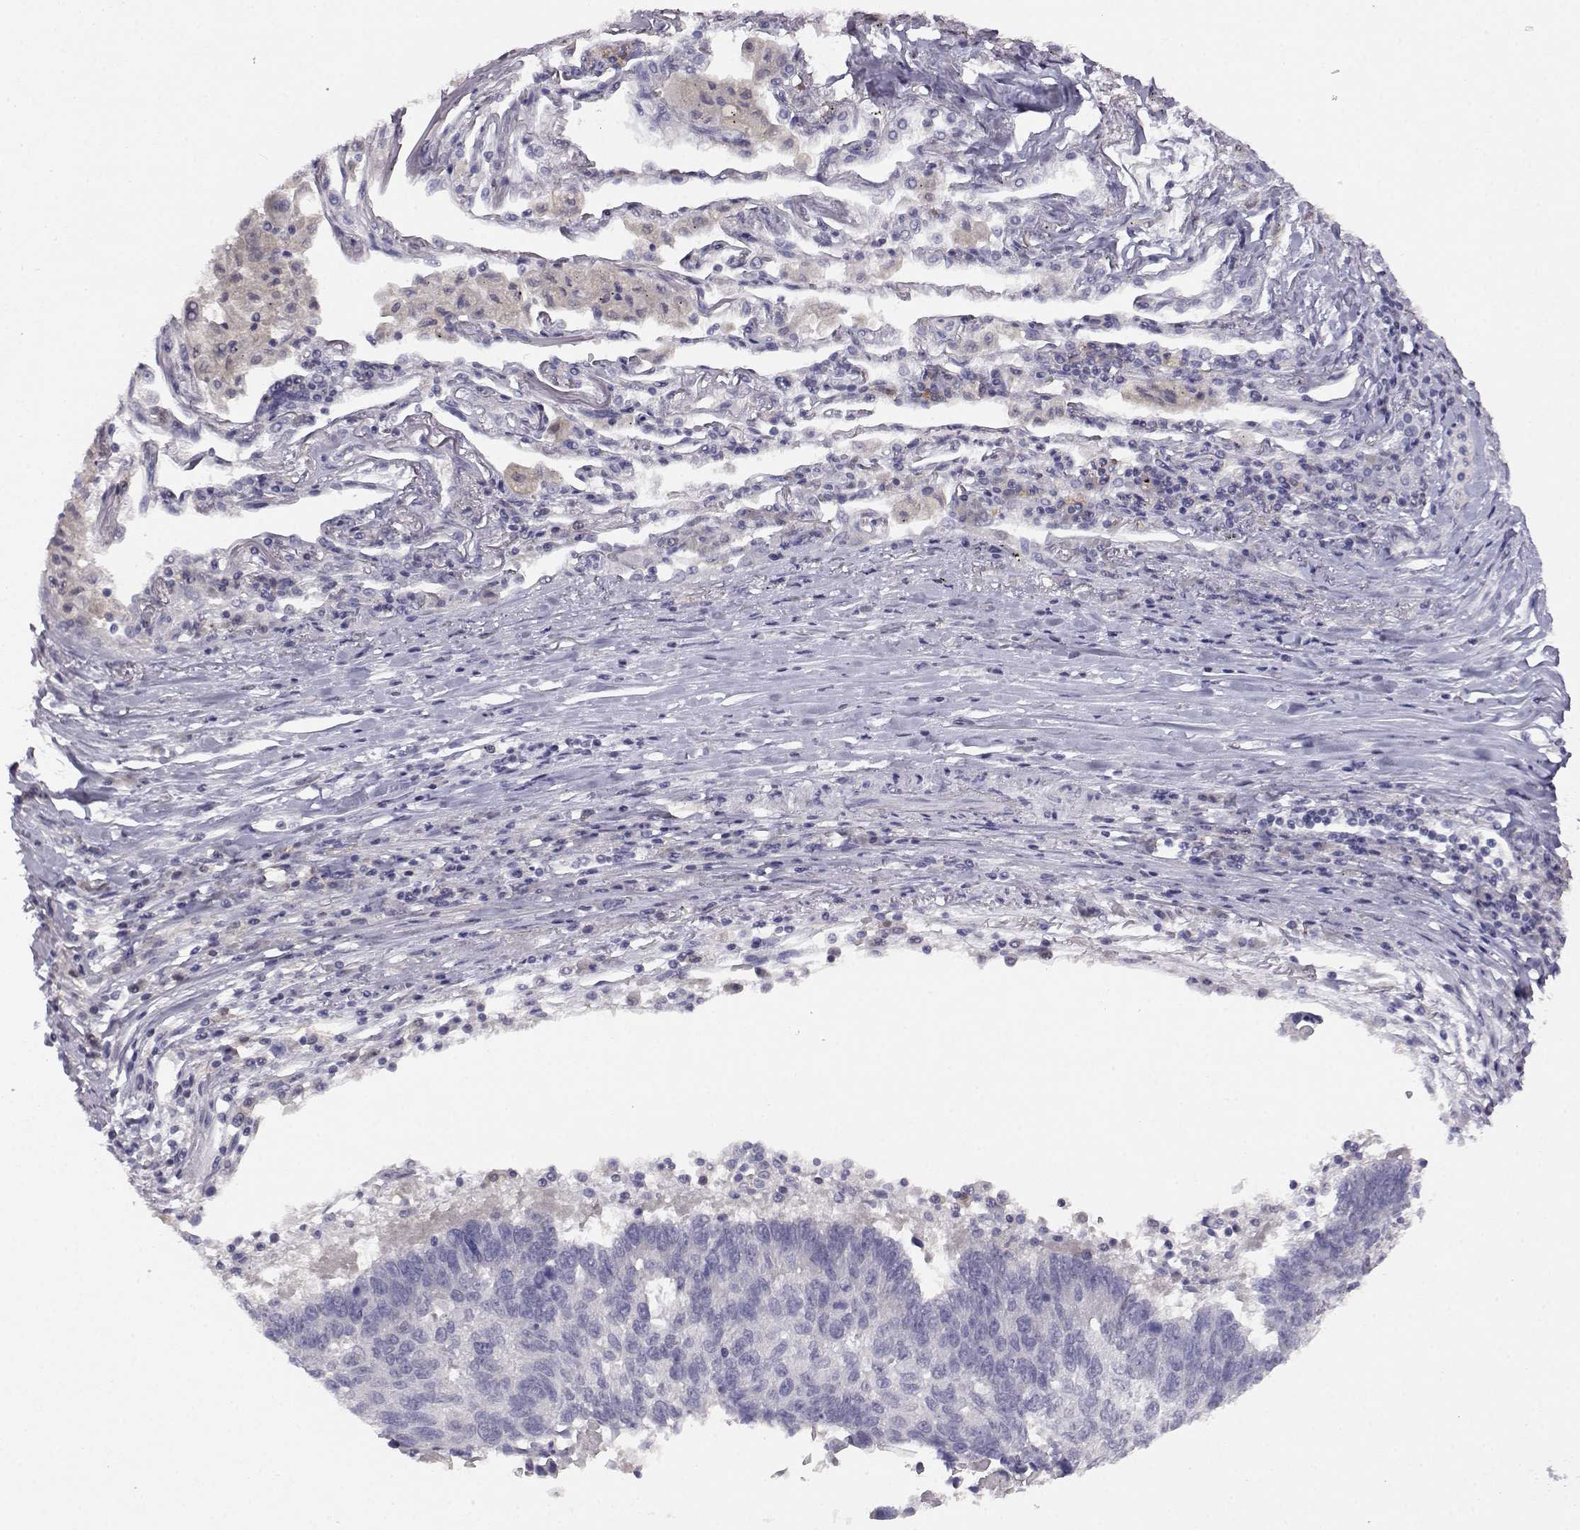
{"staining": {"intensity": "negative", "quantity": "none", "location": "none"}, "tissue": "lung cancer", "cell_type": "Tumor cells", "image_type": "cancer", "snomed": [{"axis": "morphology", "description": "Squamous cell carcinoma, NOS"}, {"axis": "topography", "description": "Lung"}], "caption": "DAB (3,3'-diaminobenzidine) immunohistochemical staining of lung cancer shows no significant positivity in tumor cells.", "gene": "AKR1B1", "patient": {"sex": "male", "age": 73}}